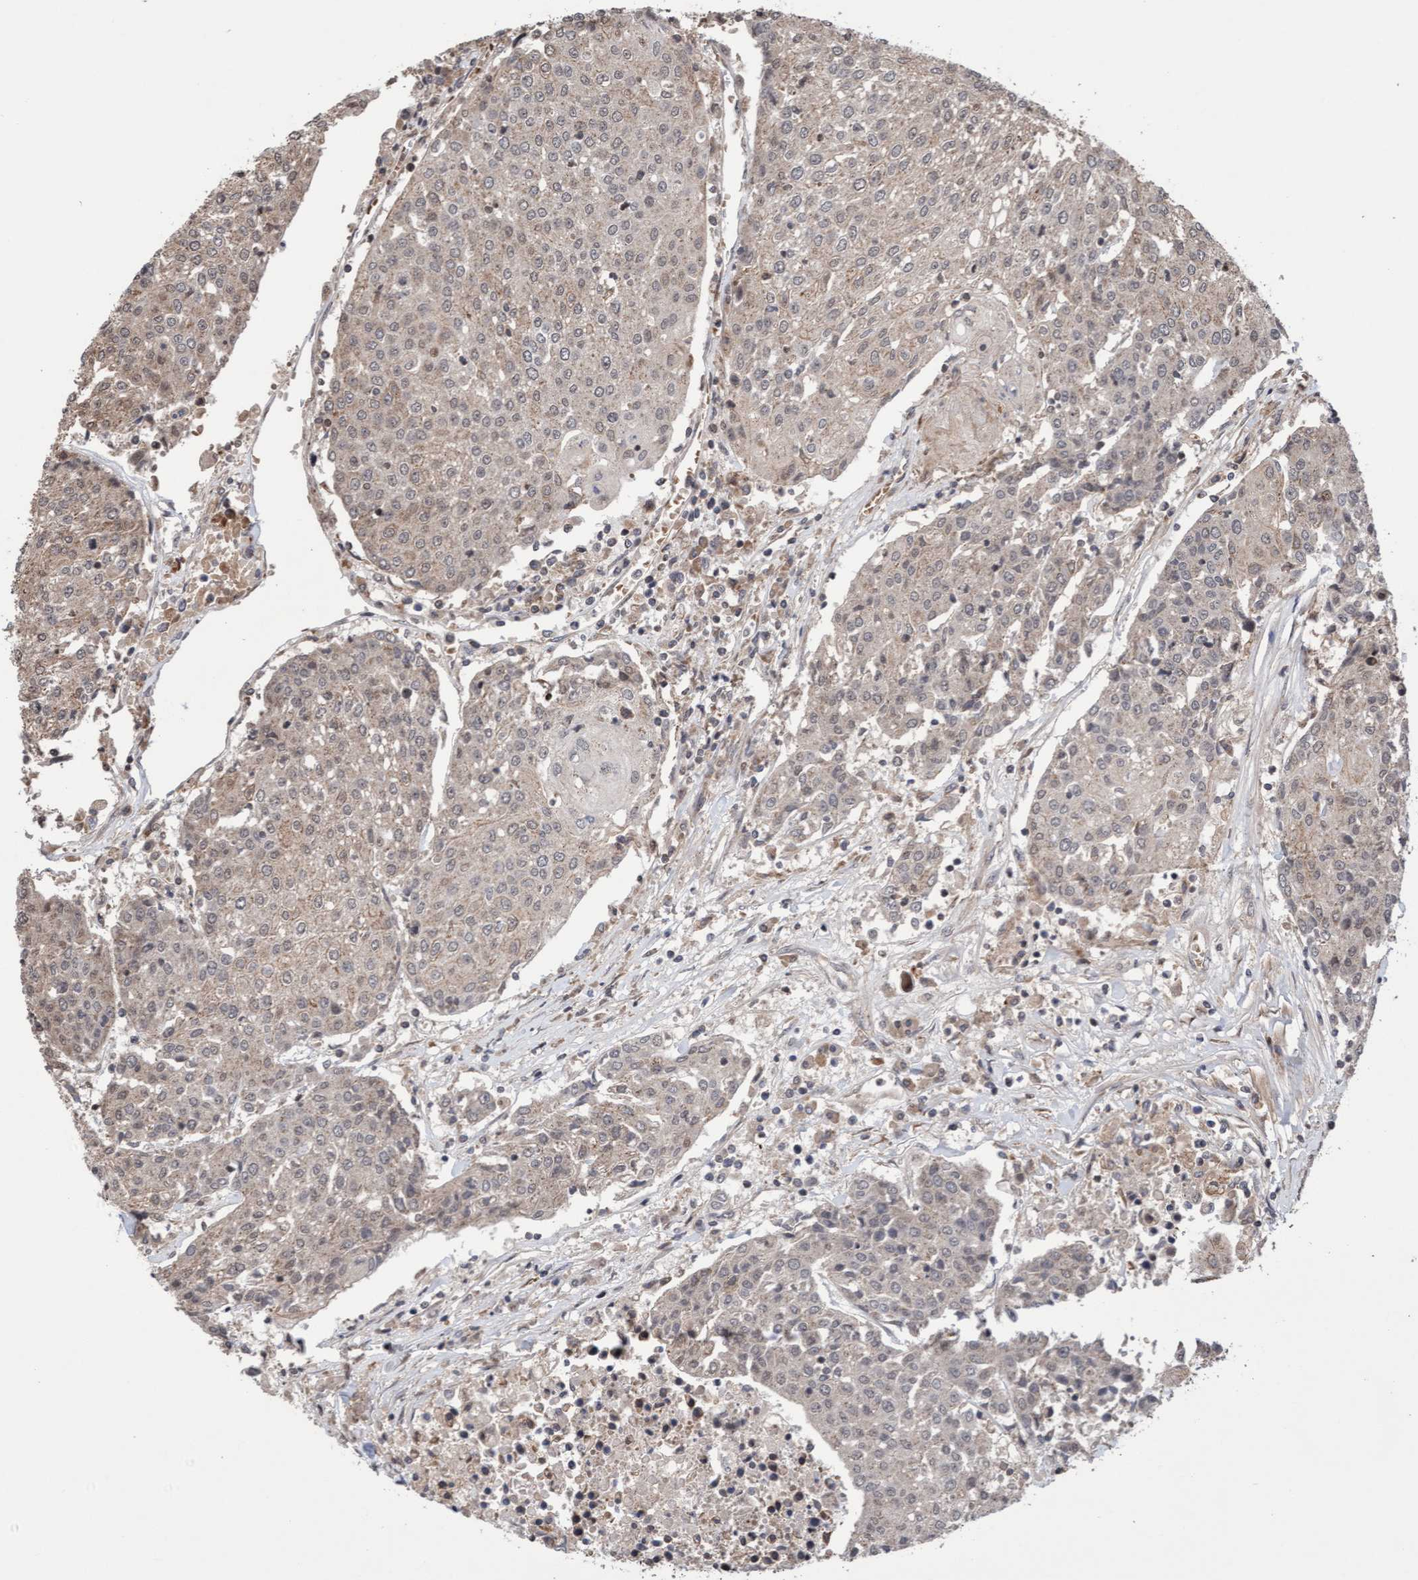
{"staining": {"intensity": "weak", "quantity": "25%-75%", "location": "cytoplasmic/membranous"}, "tissue": "urothelial cancer", "cell_type": "Tumor cells", "image_type": "cancer", "snomed": [{"axis": "morphology", "description": "Urothelial carcinoma, High grade"}, {"axis": "topography", "description": "Urinary bladder"}], "caption": "A photomicrograph showing weak cytoplasmic/membranous positivity in about 25%-75% of tumor cells in urothelial carcinoma (high-grade), as visualized by brown immunohistochemical staining.", "gene": "PECR", "patient": {"sex": "female", "age": 85}}